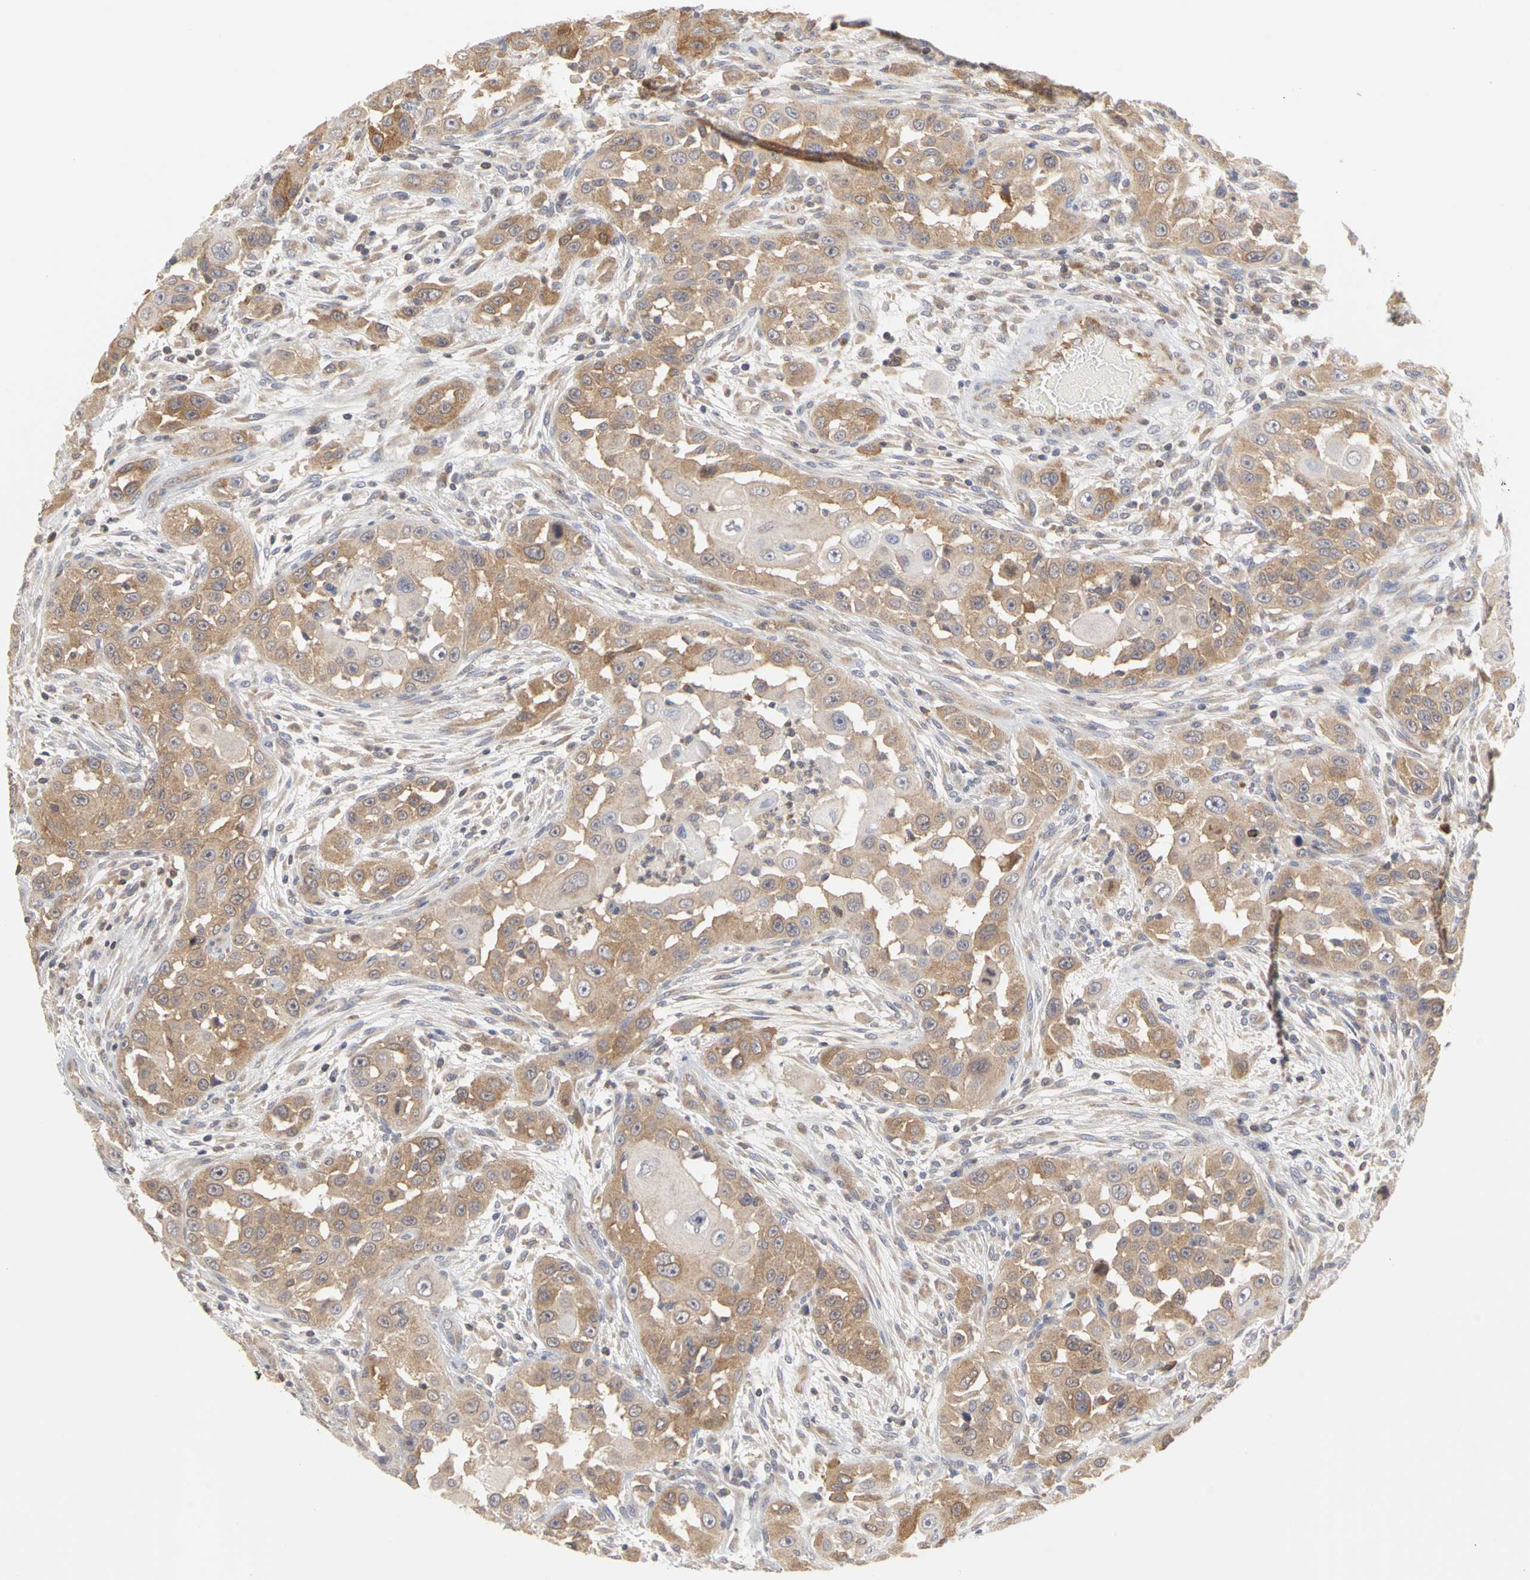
{"staining": {"intensity": "moderate", "quantity": ">75%", "location": "cytoplasmic/membranous"}, "tissue": "head and neck cancer", "cell_type": "Tumor cells", "image_type": "cancer", "snomed": [{"axis": "morphology", "description": "Carcinoma, NOS"}, {"axis": "topography", "description": "Head-Neck"}], "caption": "DAB (3,3'-diaminobenzidine) immunohistochemical staining of carcinoma (head and neck) demonstrates moderate cytoplasmic/membranous protein expression in approximately >75% of tumor cells.", "gene": "IRAK1", "patient": {"sex": "male", "age": 87}}